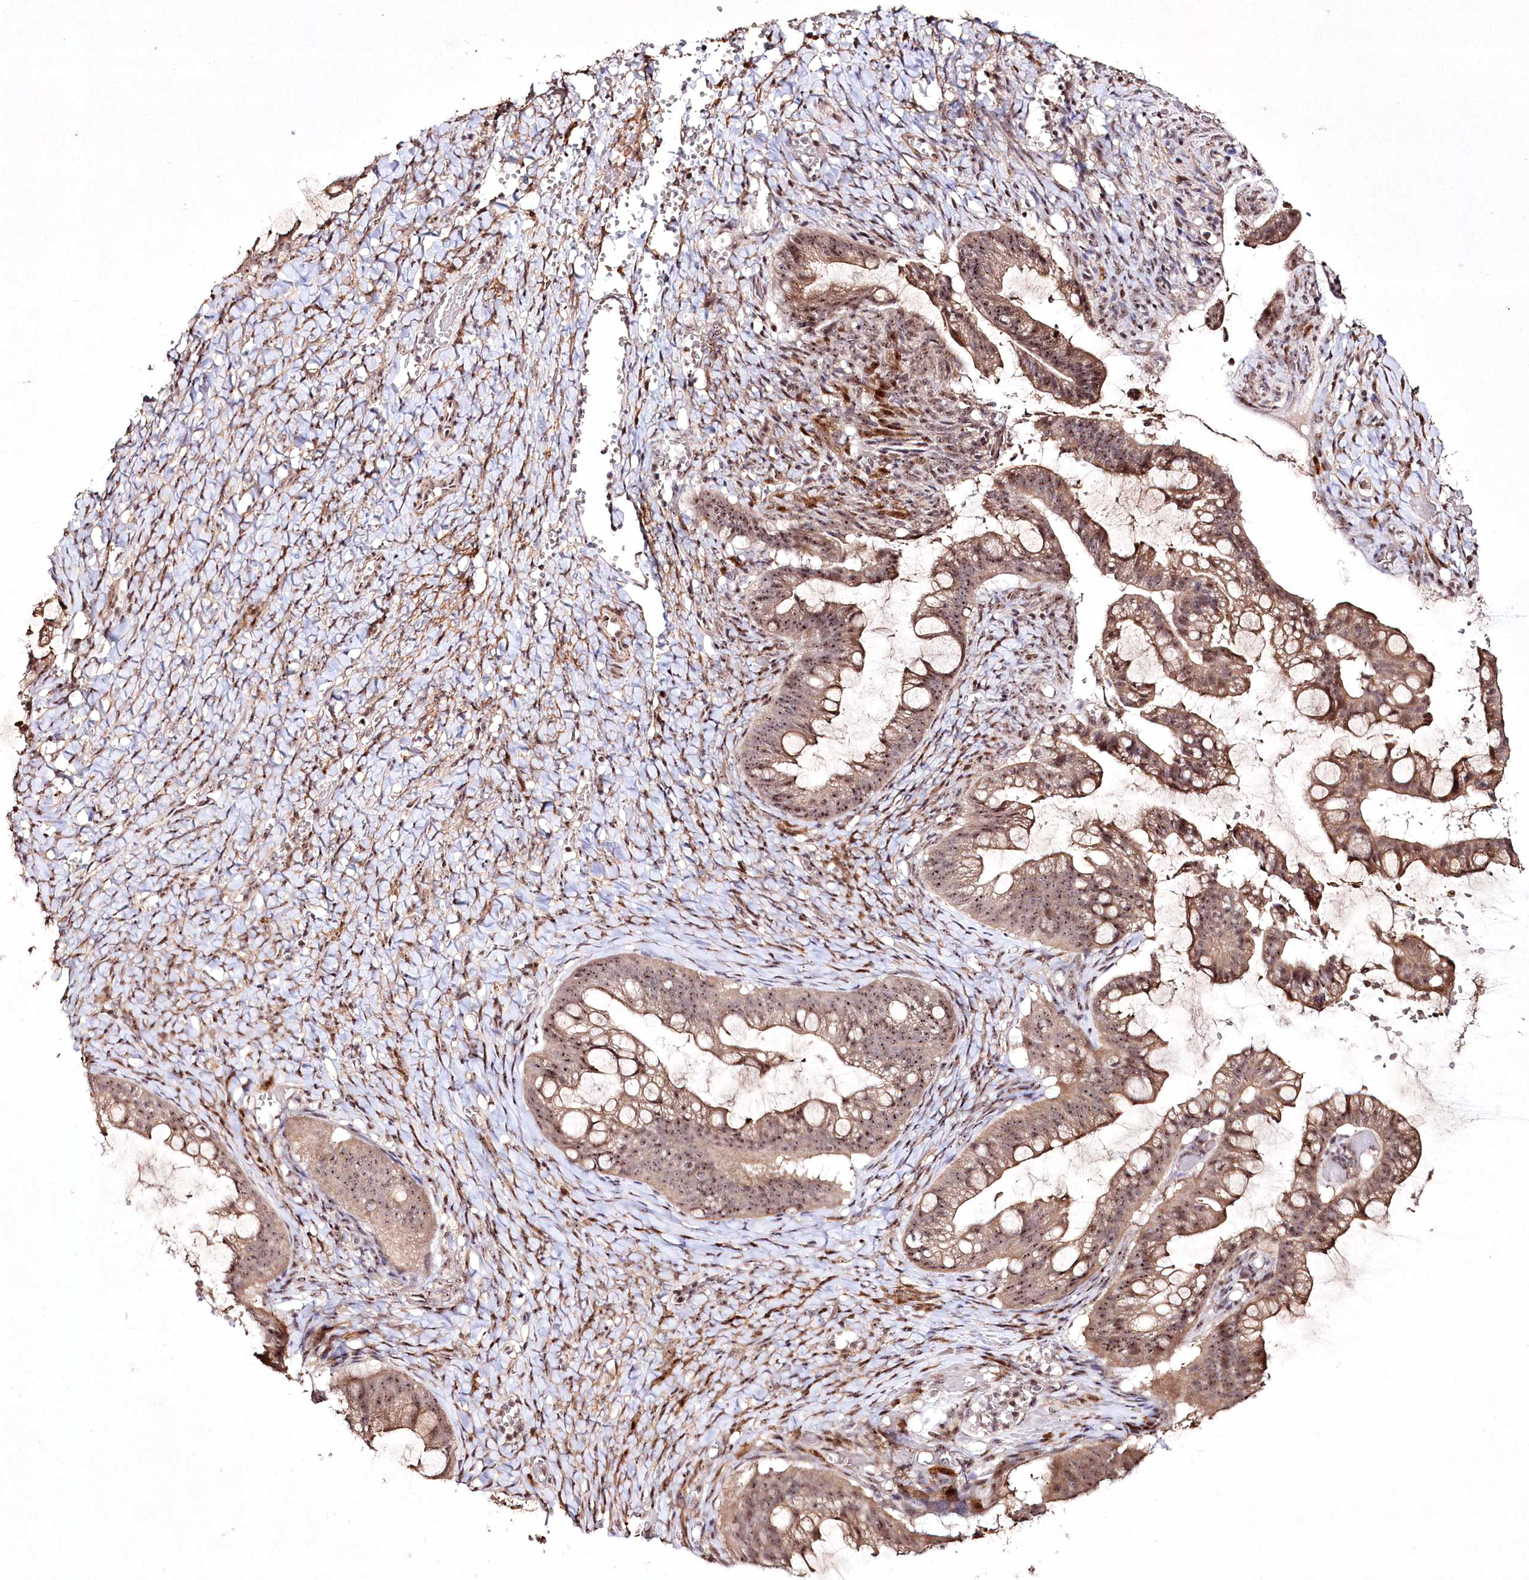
{"staining": {"intensity": "moderate", "quantity": ">75%", "location": "cytoplasmic/membranous,nuclear"}, "tissue": "ovarian cancer", "cell_type": "Tumor cells", "image_type": "cancer", "snomed": [{"axis": "morphology", "description": "Cystadenocarcinoma, mucinous, NOS"}, {"axis": "topography", "description": "Ovary"}], "caption": "Tumor cells display medium levels of moderate cytoplasmic/membranous and nuclear expression in about >75% of cells in ovarian mucinous cystadenocarcinoma. The protein of interest is stained brown, and the nuclei are stained in blue (DAB IHC with brightfield microscopy, high magnification).", "gene": "CCDC59", "patient": {"sex": "female", "age": 73}}